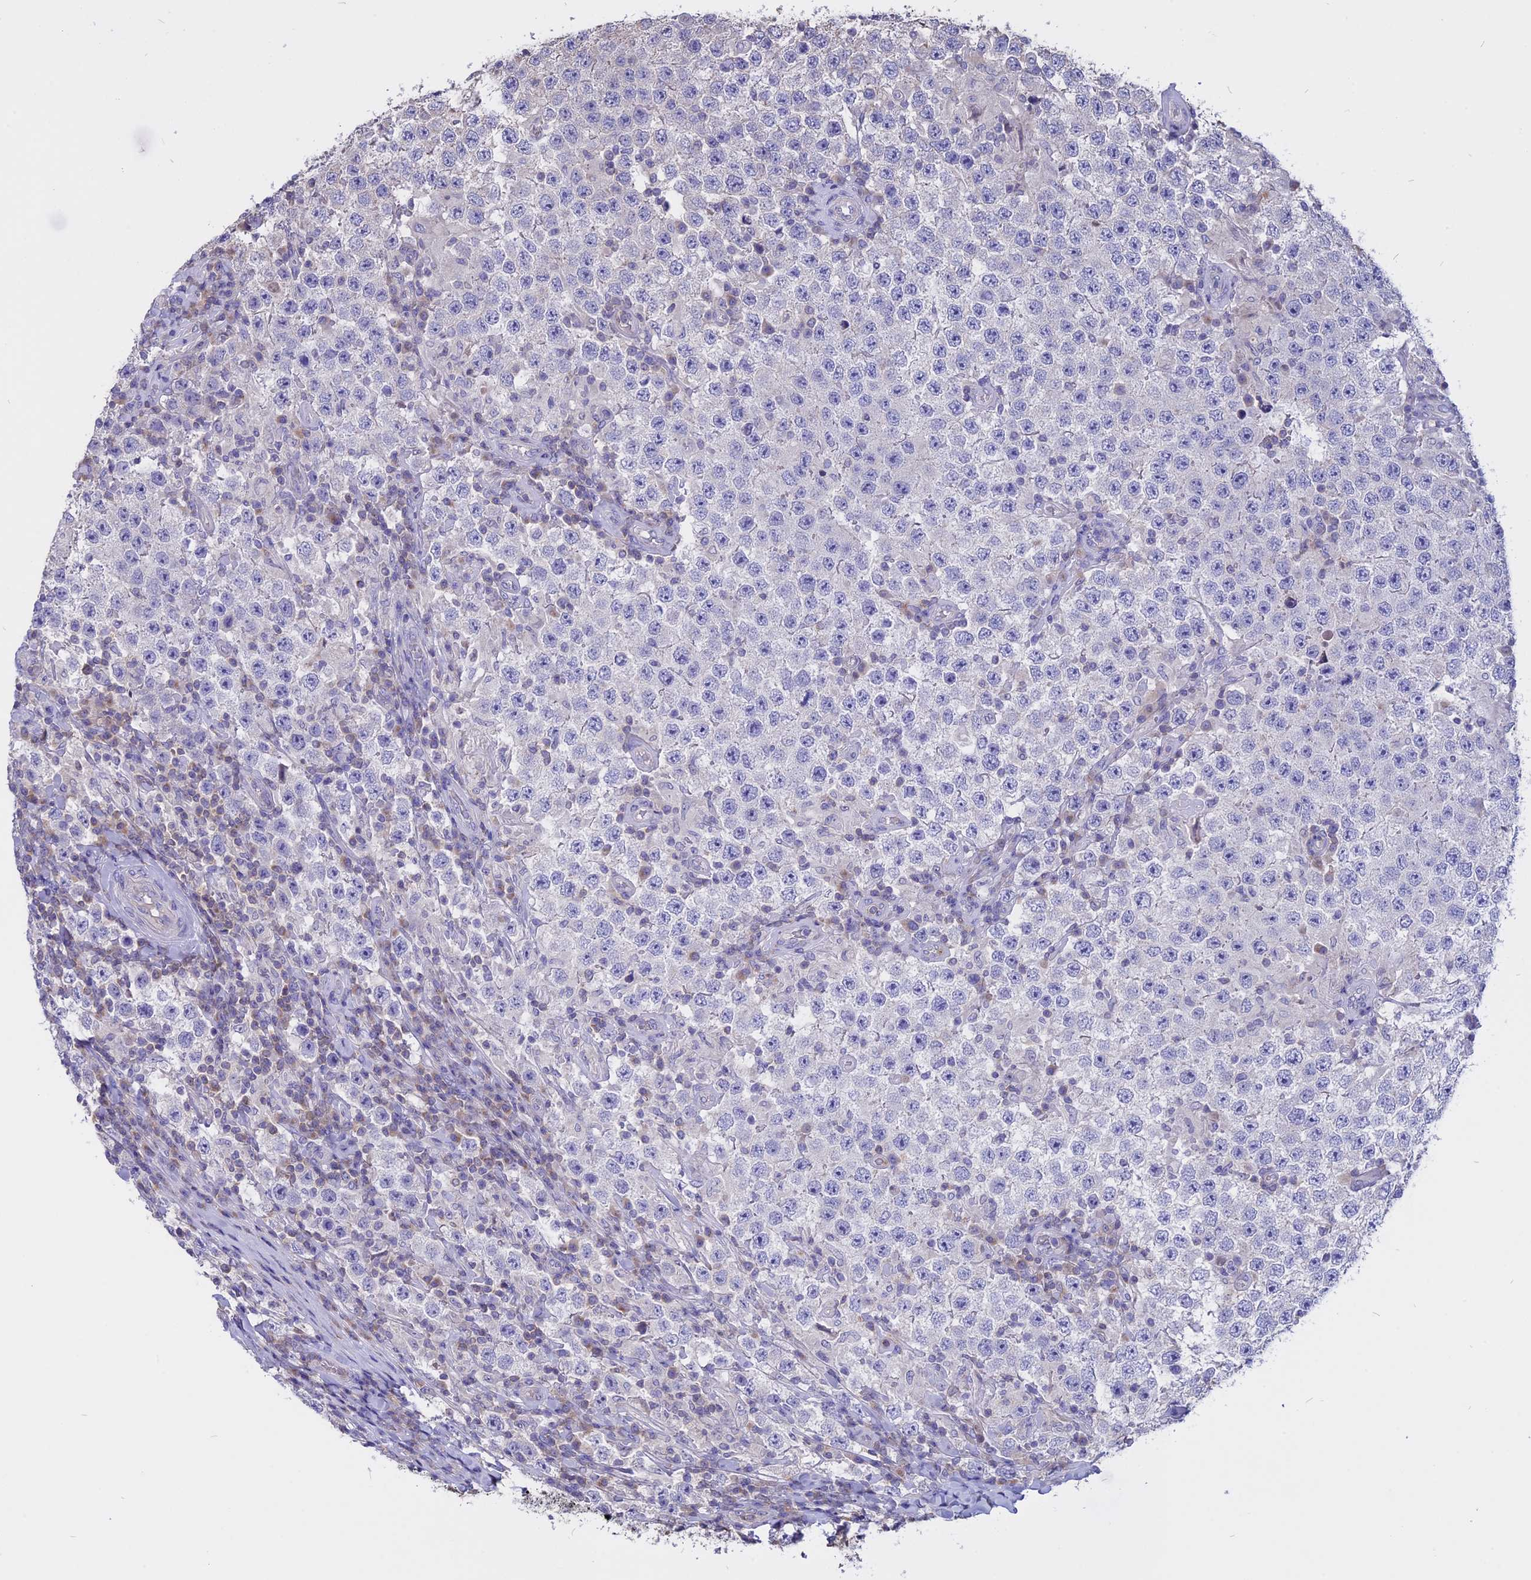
{"staining": {"intensity": "negative", "quantity": "none", "location": "none"}, "tissue": "testis cancer", "cell_type": "Tumor cells", "image_type": "cancer", "snomed": [{"axis": "morphology", "description": "Normal tissue, NOS"}, {"axis": "morphology", "description": "Urothelial carcinoma, High grade"}, {"axis": "morphology", "description": "Seminoma, NOS"}, {"axis": "morphology", "description": "Carcinoma, Embryonal, NOS"}, {"axis": "topography", "description": "Urinary bladder"}, {"axis": "topography", "description": "Testis"}], "caption": "This is an immunohistochemistry (IHC) histopathology image of testis embryonal carcinoma. There is no expression in tumor cells.", "gene": "CARMIL2", "patient": {"sex": "male", "age": 41}}